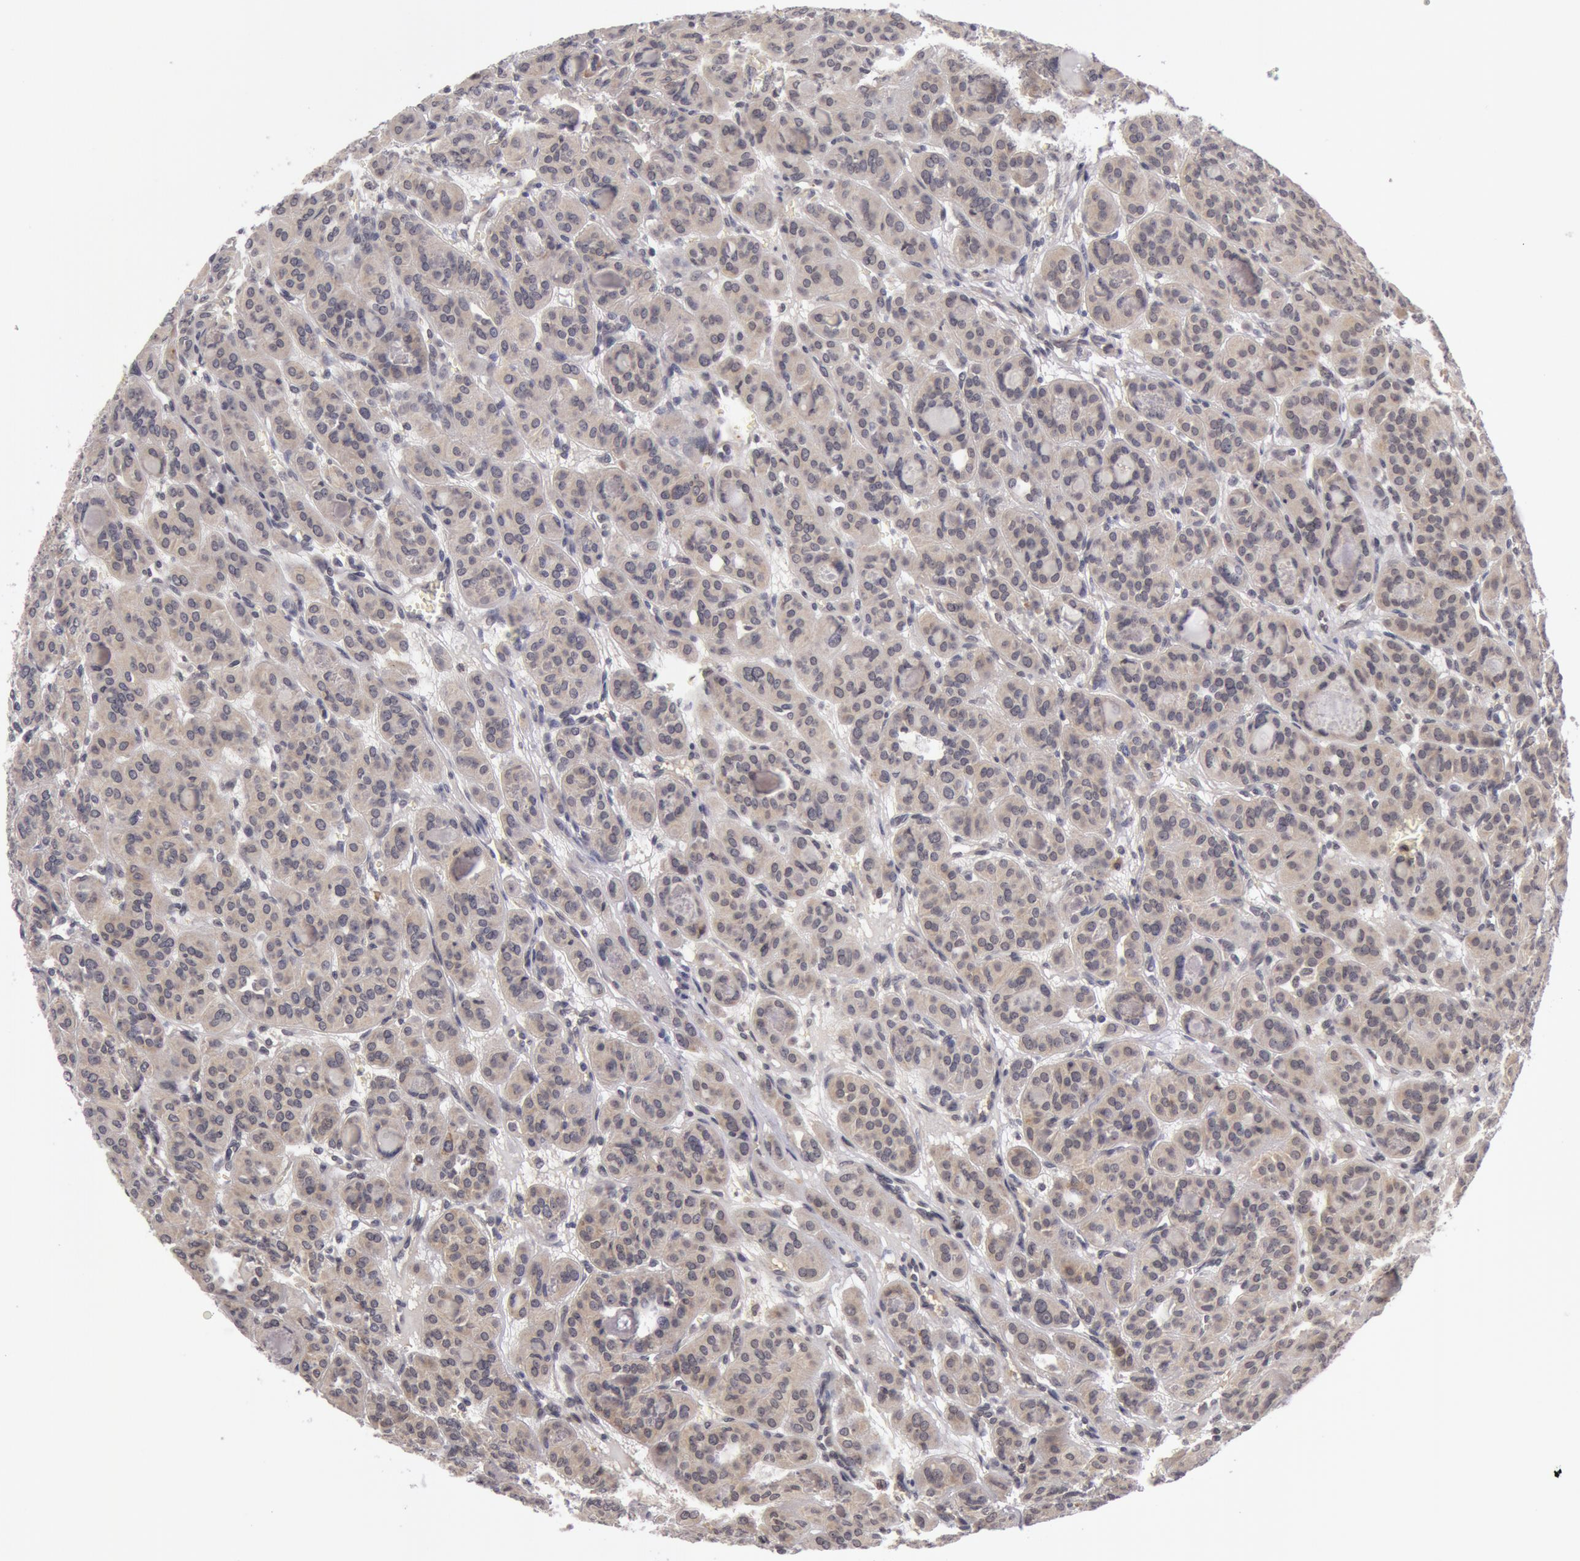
{"staining": {"intensity": "negative", "quantity": "none", "location": "none"}, "tissue": "thyroid cancer", "cell_type": "Tumor cells", "image_type": "cancer", "snomed": [{"axis": "morphology", "description": "Follicular adenoma carcinoma, NOS"}, {"axis": "topography", "description": "Thyroid gland"}], "caption": "Image shows no significant protein positivity in tumor cells of follicular adenoma carcinoma (thyroid).", "gene": "SYTL4", "patient": {"sex": "female", "age": 71}}